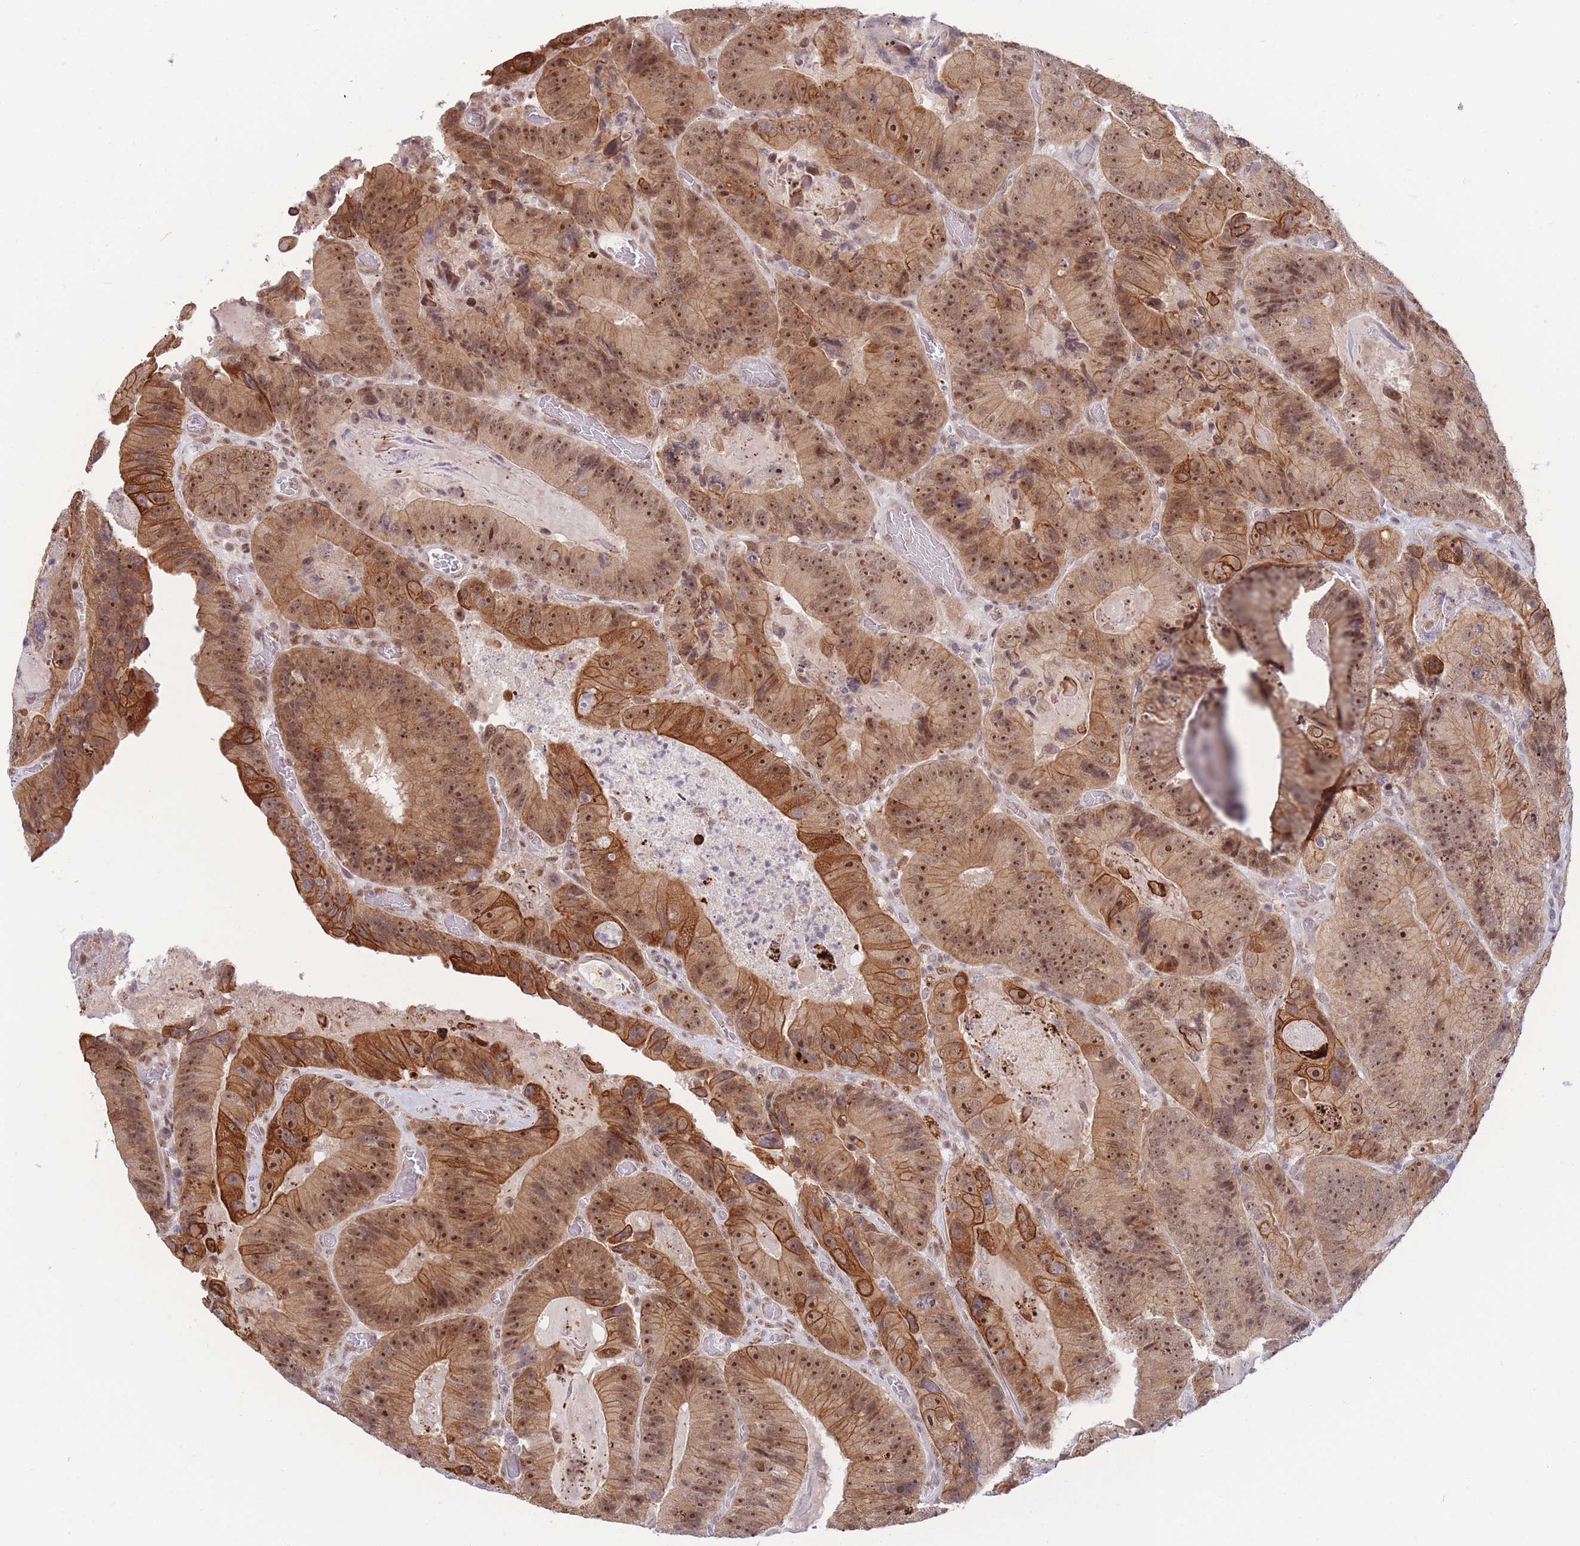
{"staining": {"intensity": "strong", "quantity": ">75%", "location": "cytoplasmic/membranous,nuclear"}, "tissue": "colorectal cancer", "cell_type": "Tumor cells", "image_type": "cancer", "snomed": [{"axis": "morphology", "description": "Adenocarcinoma, NOS"}, {"axis": "topography", "description": "Colon"}], "caption": "Brown immunohistochemical staining in human colorectal cancer (adenocarcinoma) displays strong cytoplasmic/membranous and nuclear expression in about >75% of tumor cells.", "gene": "TARBP2", "patient": {"sex": "female", "age": 86}}